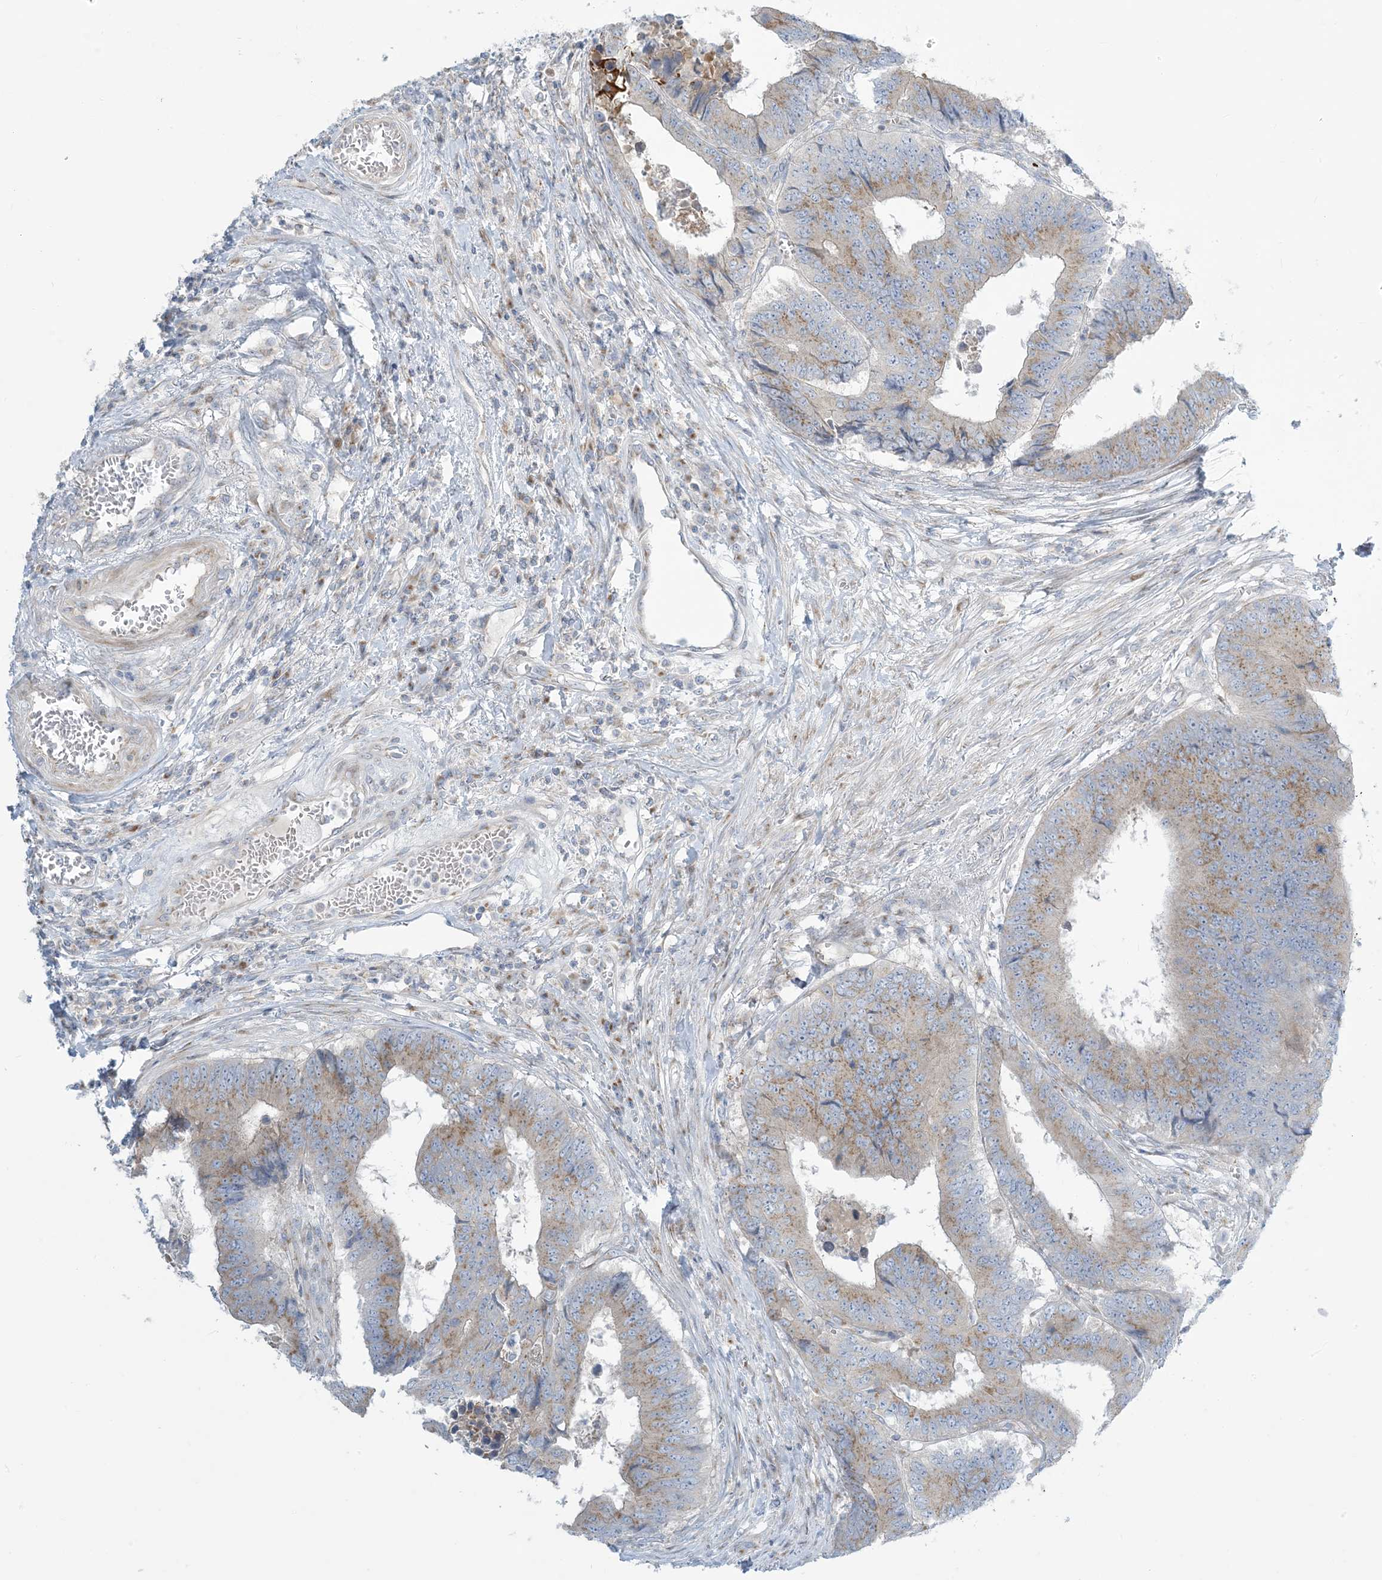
{"staining": {"intensity": "moderate", "quantity": ">75%", "location": "cytoplasmic/membranous"}, "tissue": "colorectal cancer", "cell_type": "Tumor cells", "image_type": "cancer", "snomed": [{"axis": "morphology", "description": "Adenocarcinoma, NOS"}, {"axis": "topography", "description": "Rectum"}], "caption": "A brown stain highlights moderate cytoplasmic/membranous staining of a protein in adenocarcinoma (colorectal) tumor cells.", "gene": "AFTPH", "patient": {"sex": "male", "age": 84}}